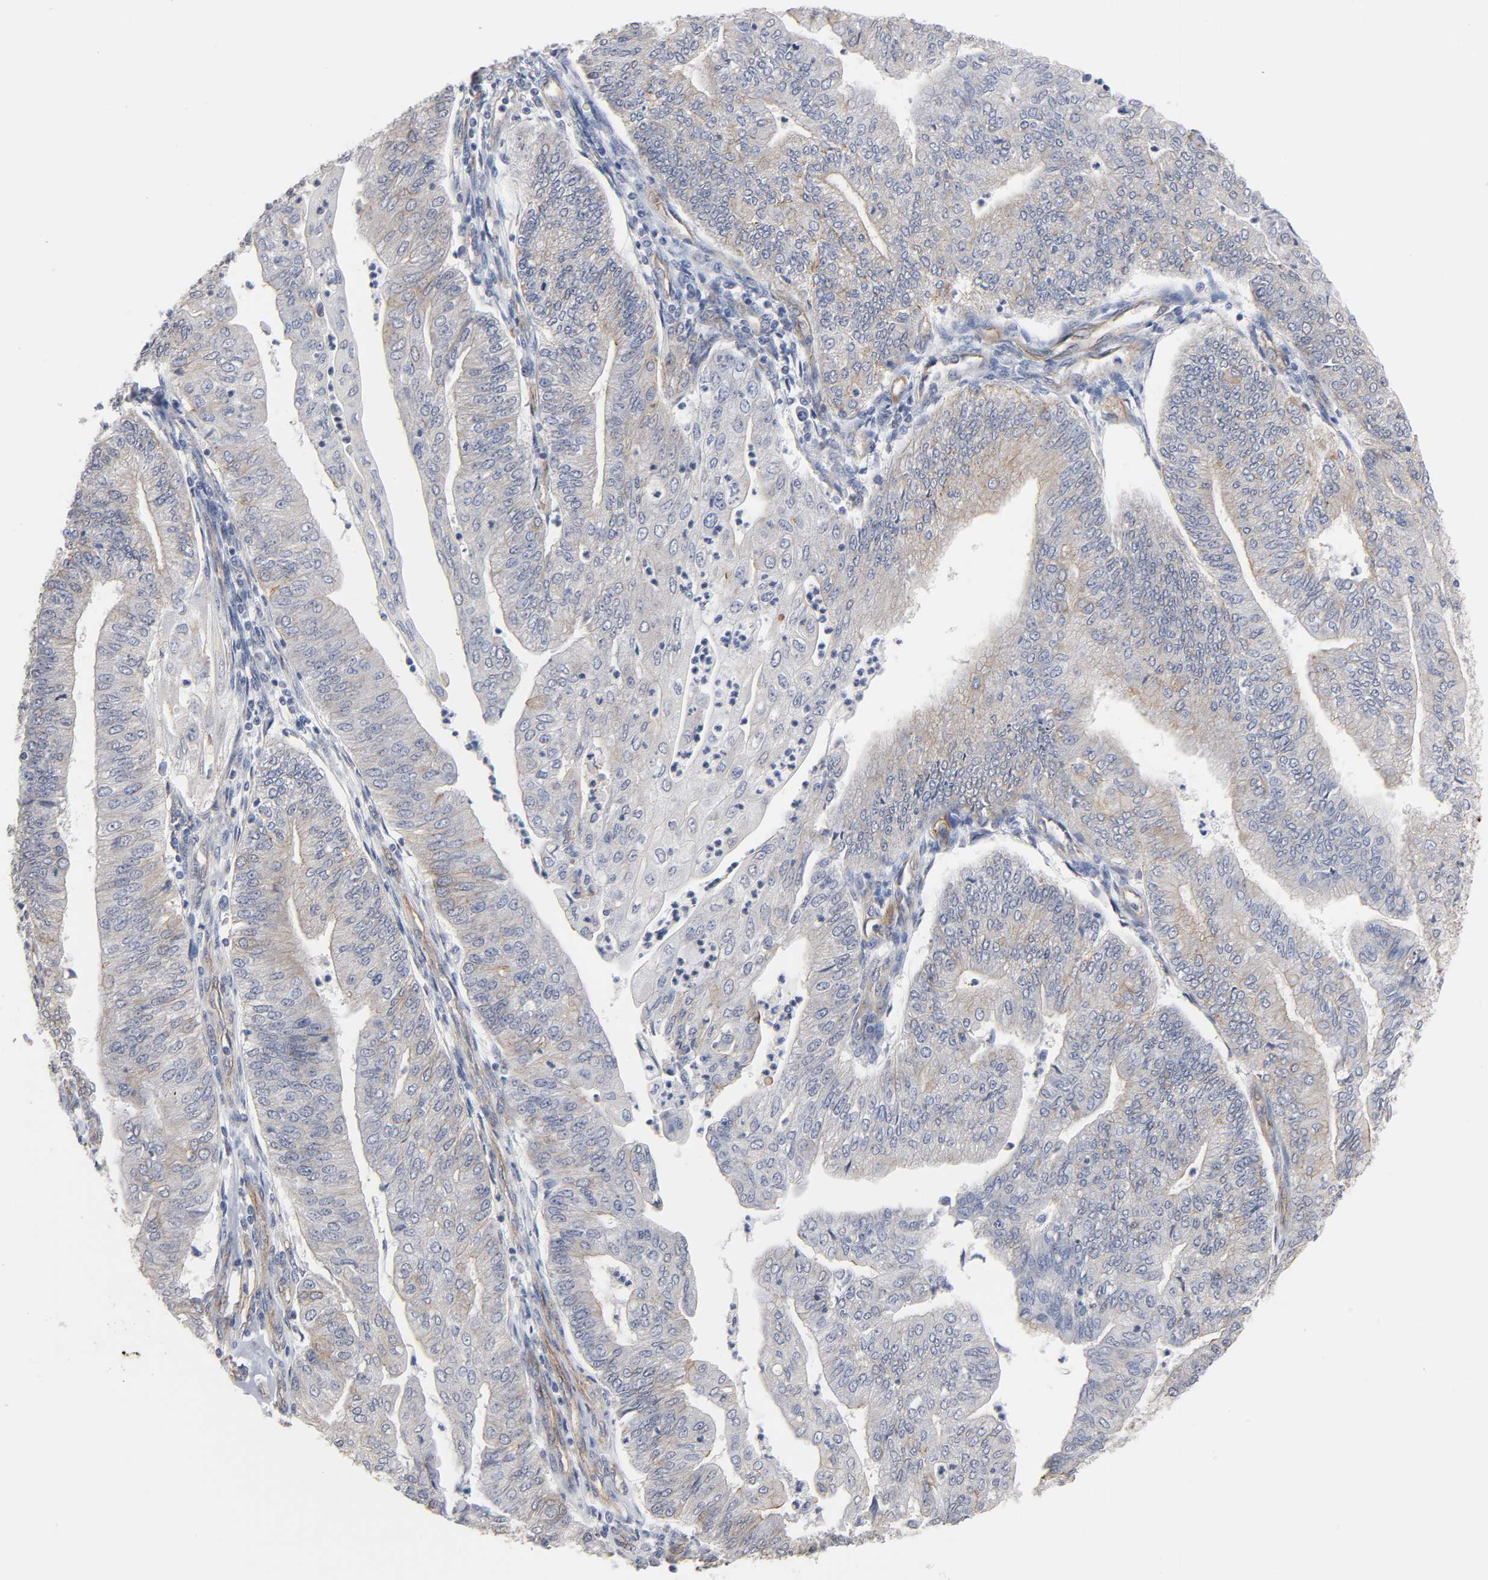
{"staining": {"intensity": "weak", "quantity": "25%-75%", "location": "cytoplasmic/membranous"}, "tissue": "endometrial cancer", "cell_type": "Tumor cells", "image_type": "cancer", "snomed": [{"axis": "morphology", "description": "Adenocarcinoma, NOS"}, {"axis": "topography", "description": "Endometrium"}], "caption": "Weak cytoplasmic/membranous protein positivity is identified in about 25%-75% of tumor cells in endometrial cancer (adenocarcinoma). (brown staining indicates protein expression, while blue staining denotes nuclei).", "gene": "SPTAN1", "patient": {"sex": "female", "age": 59}}